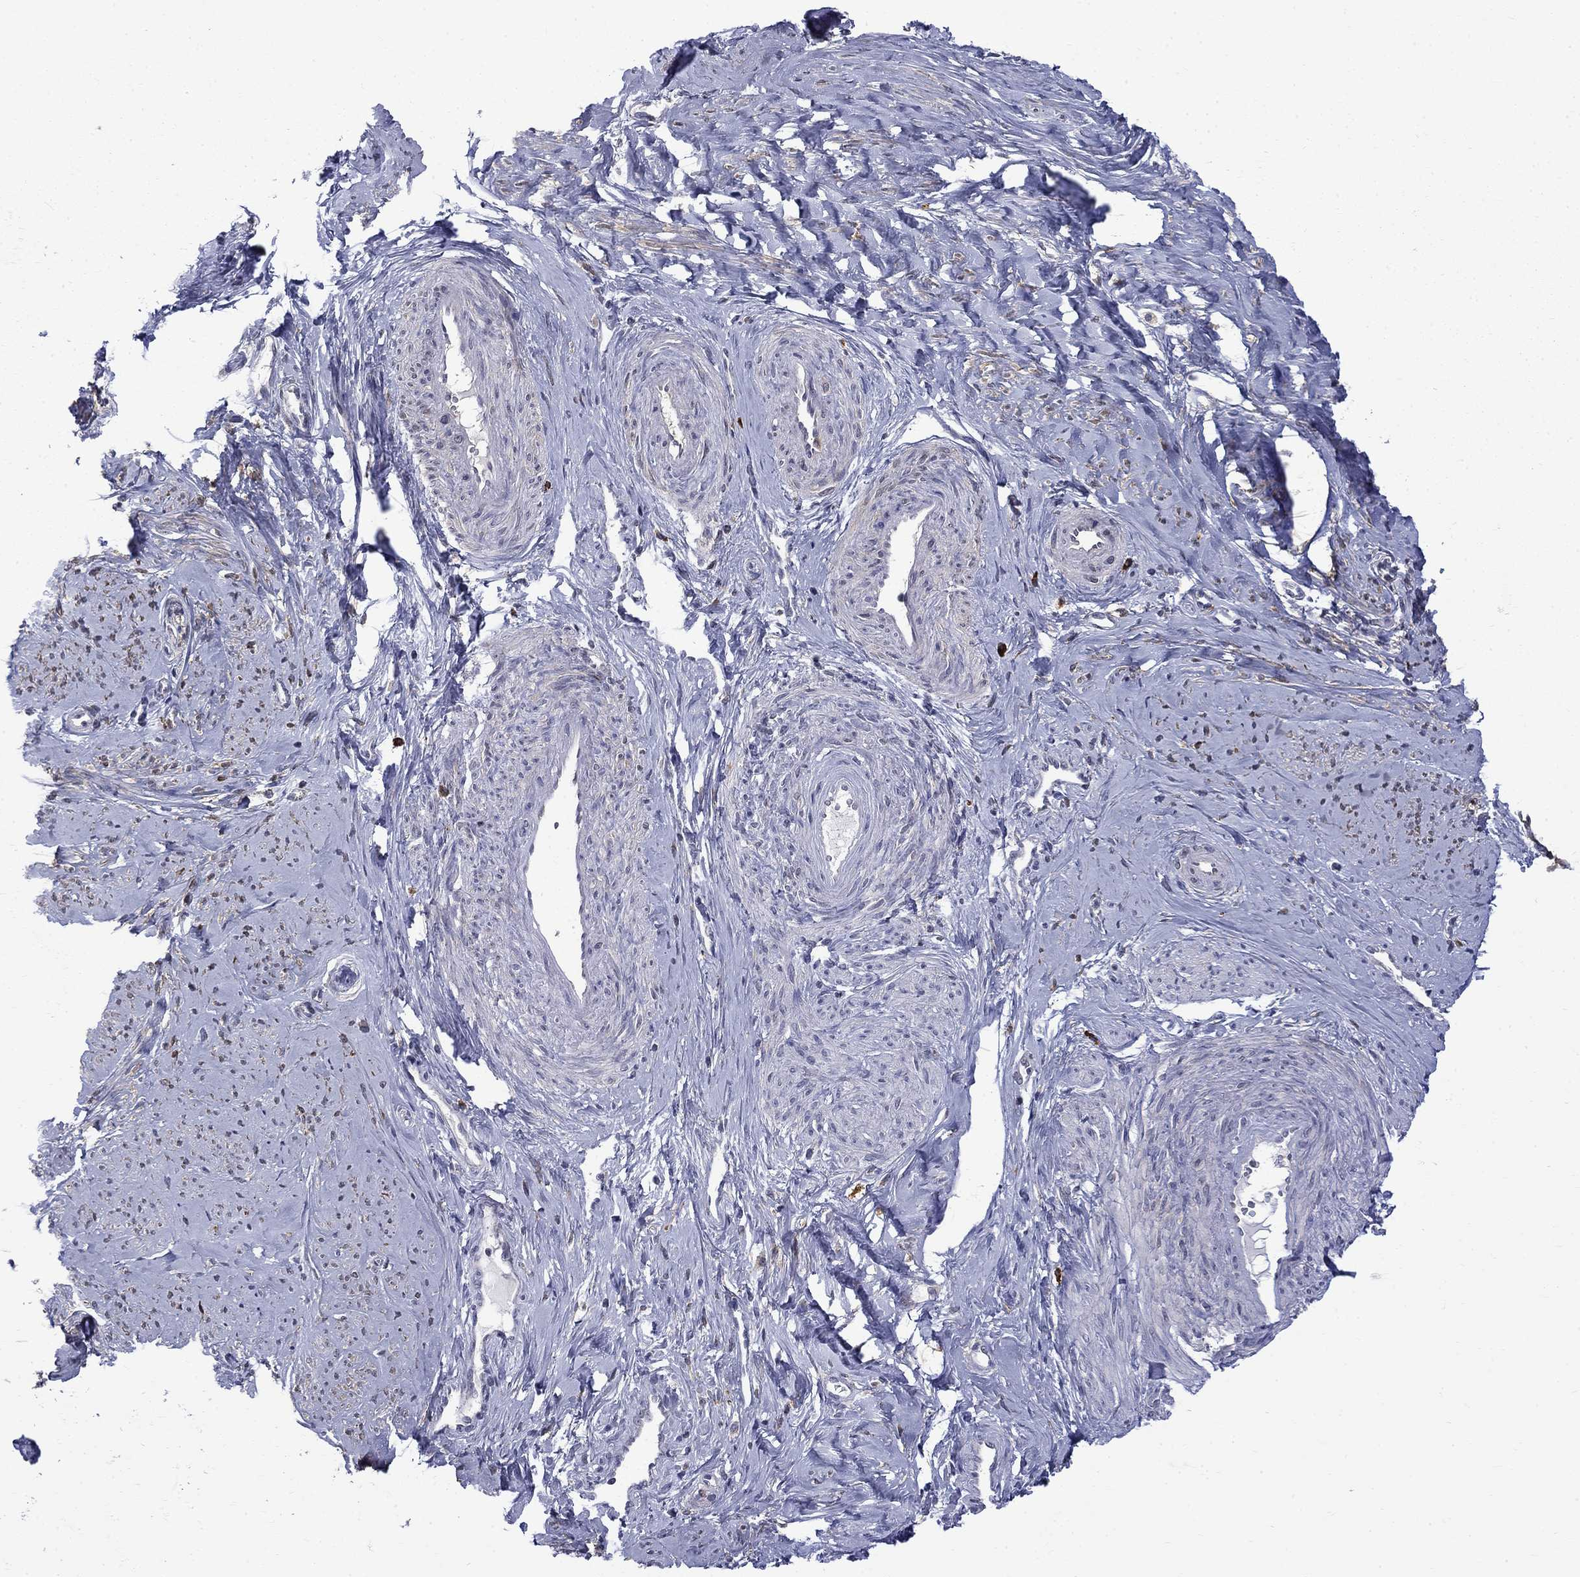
{"staining": {"intensity": "moderate", "quantity": "<25%", "location": "cytoplasmic/membranous"}, "tissue": "smooth muscle", "cell_type": "Smooth muscle cells", "image_type": "normal", "snomed": [{"axis": "morphology", "description": "Normal tissue, NOS"}, {"axis": "topography", "description": "Smooth muscle"}], "caption": "Immunohistochemical staining of unremarkable smooth muscle demonstrates <25% levels of moderate cytoplasmic/membranous protein staining in approximately <25% of smooth muscle cells. (Stains: DAB in brown, nuclei in blue, Microscopy: brightfield microscopy at high magnification).", "gene": "PCBP2", "patient": {"sex": "female", "age": 48}}